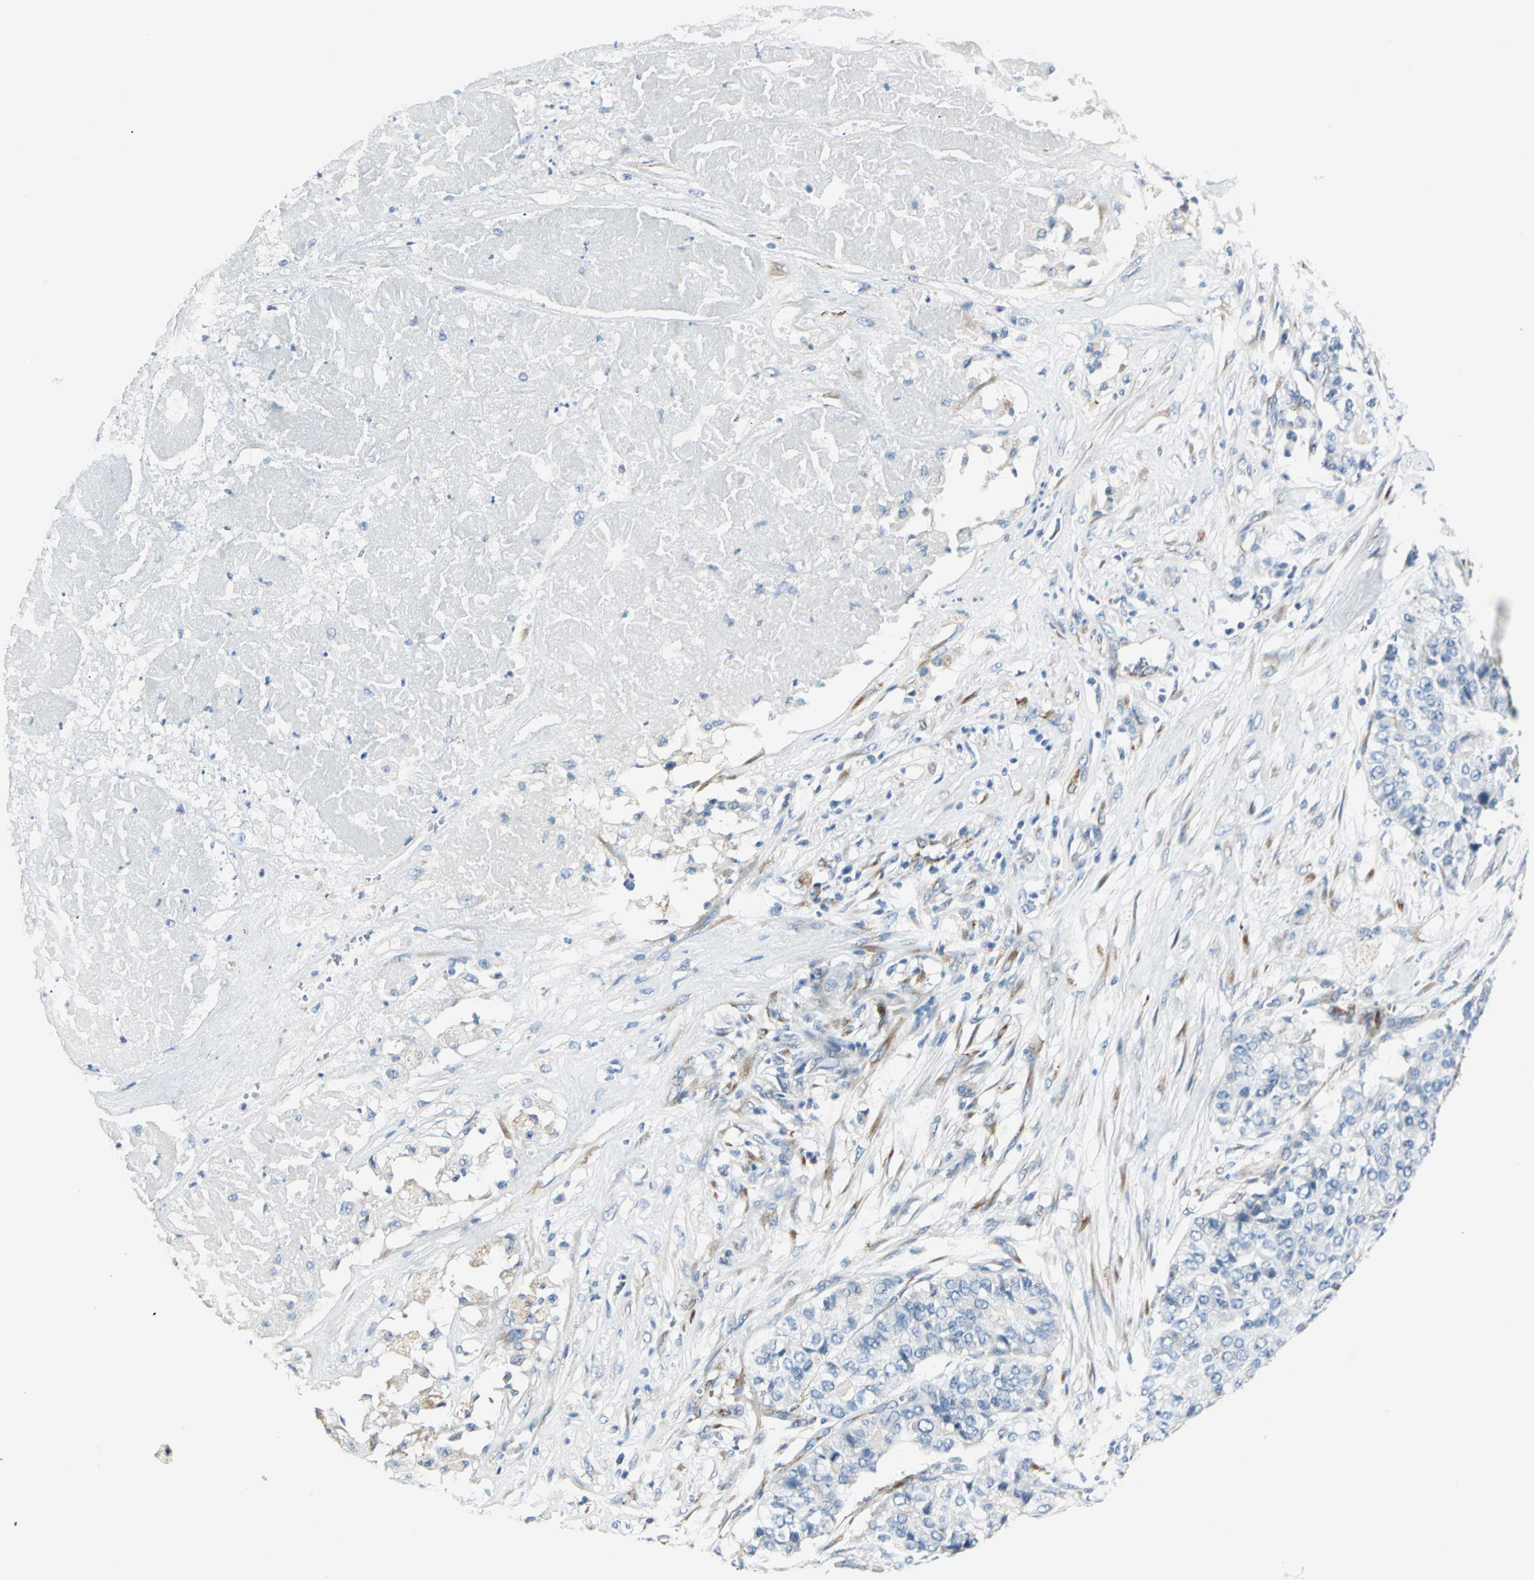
{"staining": {"intensity": "negative", "quantity": "none", "location": "none"}, "tissue": "pancreatic cancer", "cell_type": "Tumor cells", "image_type": "cancer", "snomed": [{"axis": "morphology", "description": "Adenocarcinoma, NOS"}, {"axis": "topography", "description": "Pancreas"}], "caption": "Histopathology image shows no significant protein positivity in tumor cells of pancreatic cancer (adenocarcinoma). (Immunohistochemistry, brightfield microscopy, high magnification).", "gene": "B3GNT2", "patient": {"sex": "male", "age": 50}}